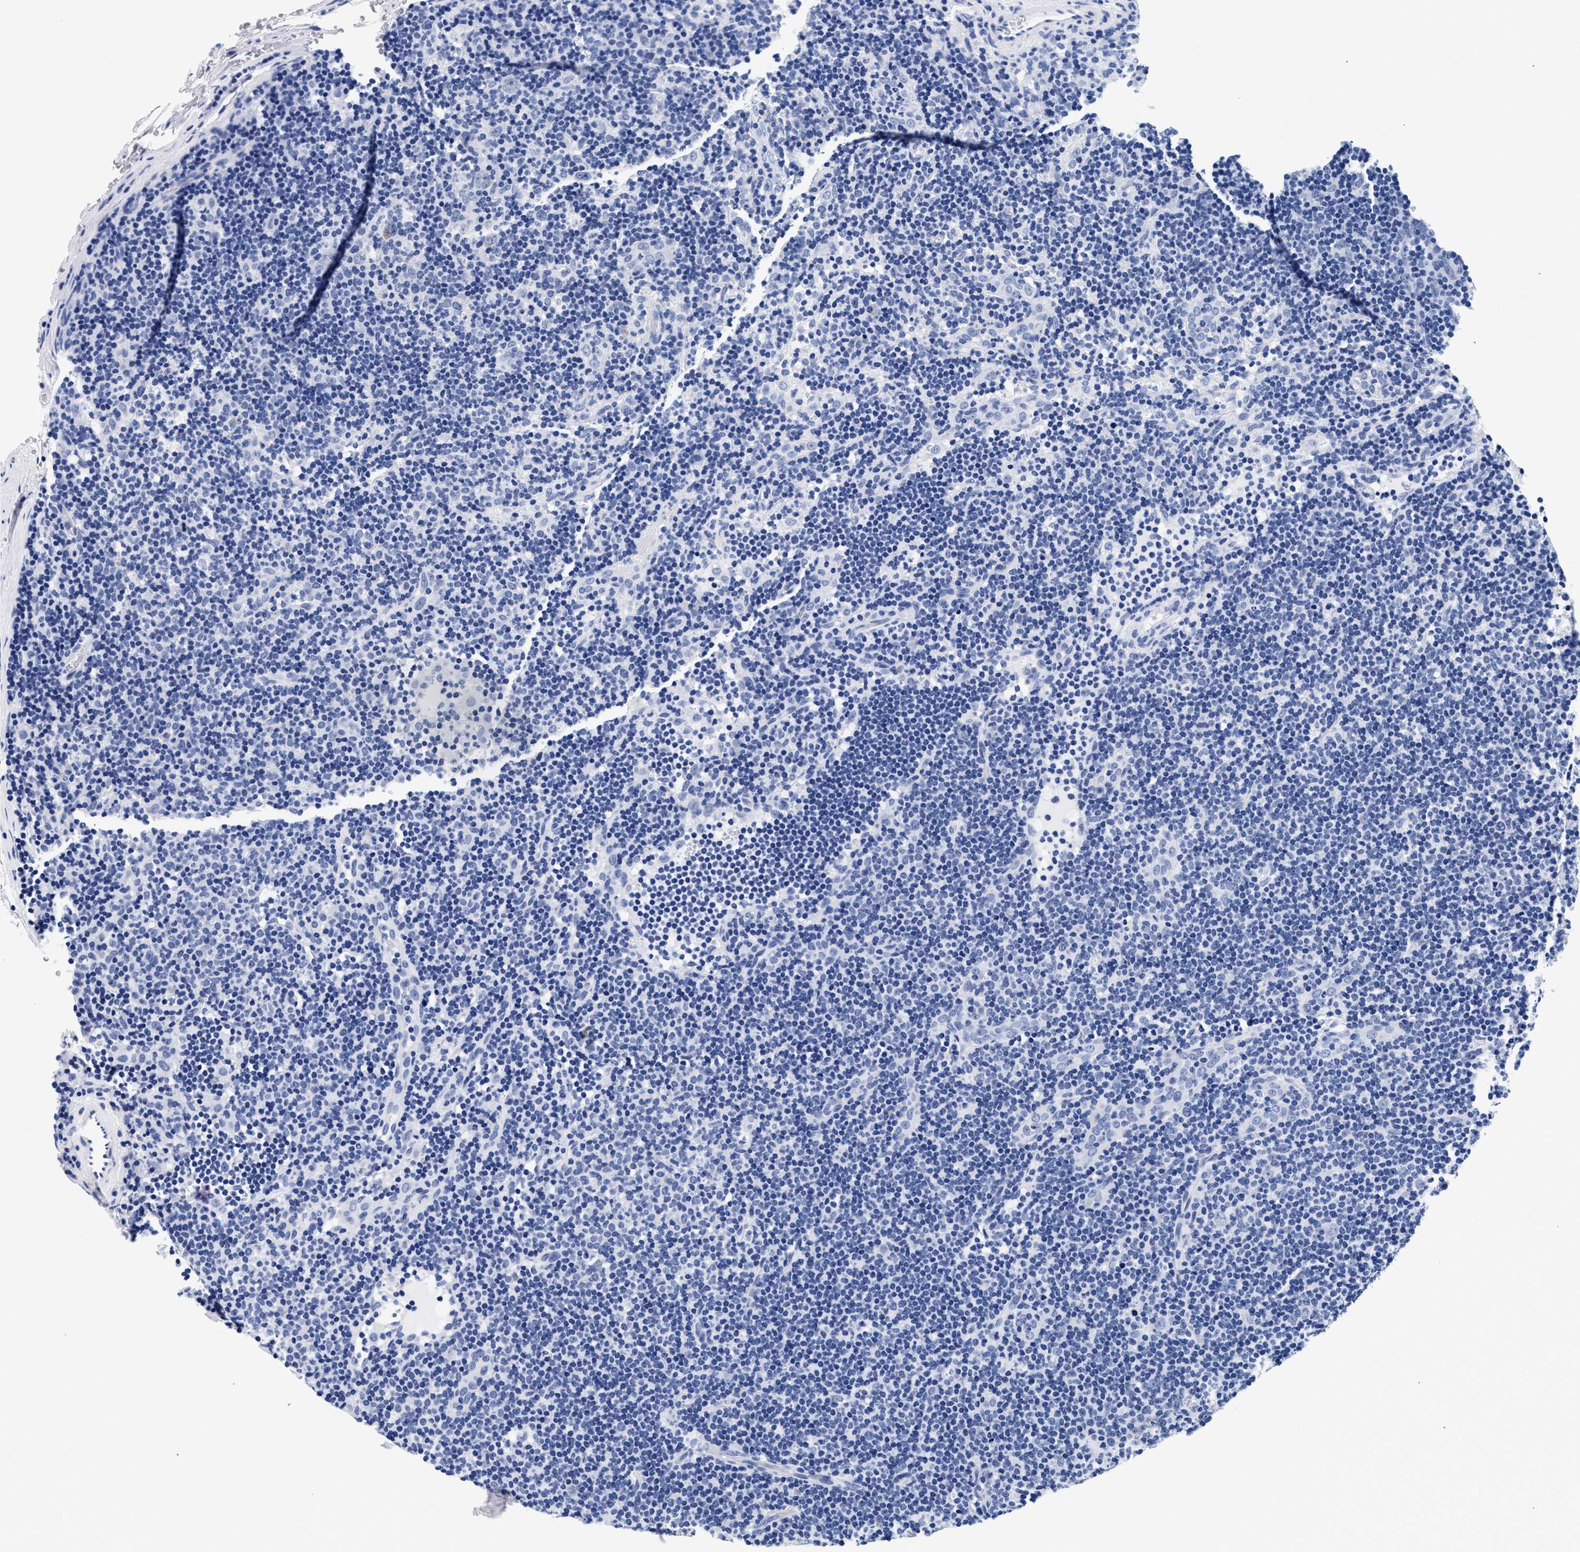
{"staining": {"intensity": "negative", "quantity": "none", "location": "none"}, "tissue": "lymphoma", "cell_type": "Tumor cells", "image_type": "cancer", "snomed": [{"axis": "morphology", "description": "Hodgkin's disease, NOS"}, {"axis": "topography", "description": "Lymph node"}], "caption": "Tumor cells are negative for brown protein staining in Hodgkin's disease. (DAB (3,3'-diaminobenzidine) immunohistochemistry with hematoxylin counter stain).", "gene": "RAB3B", "patient": {"sex": "female", "age": 57}}